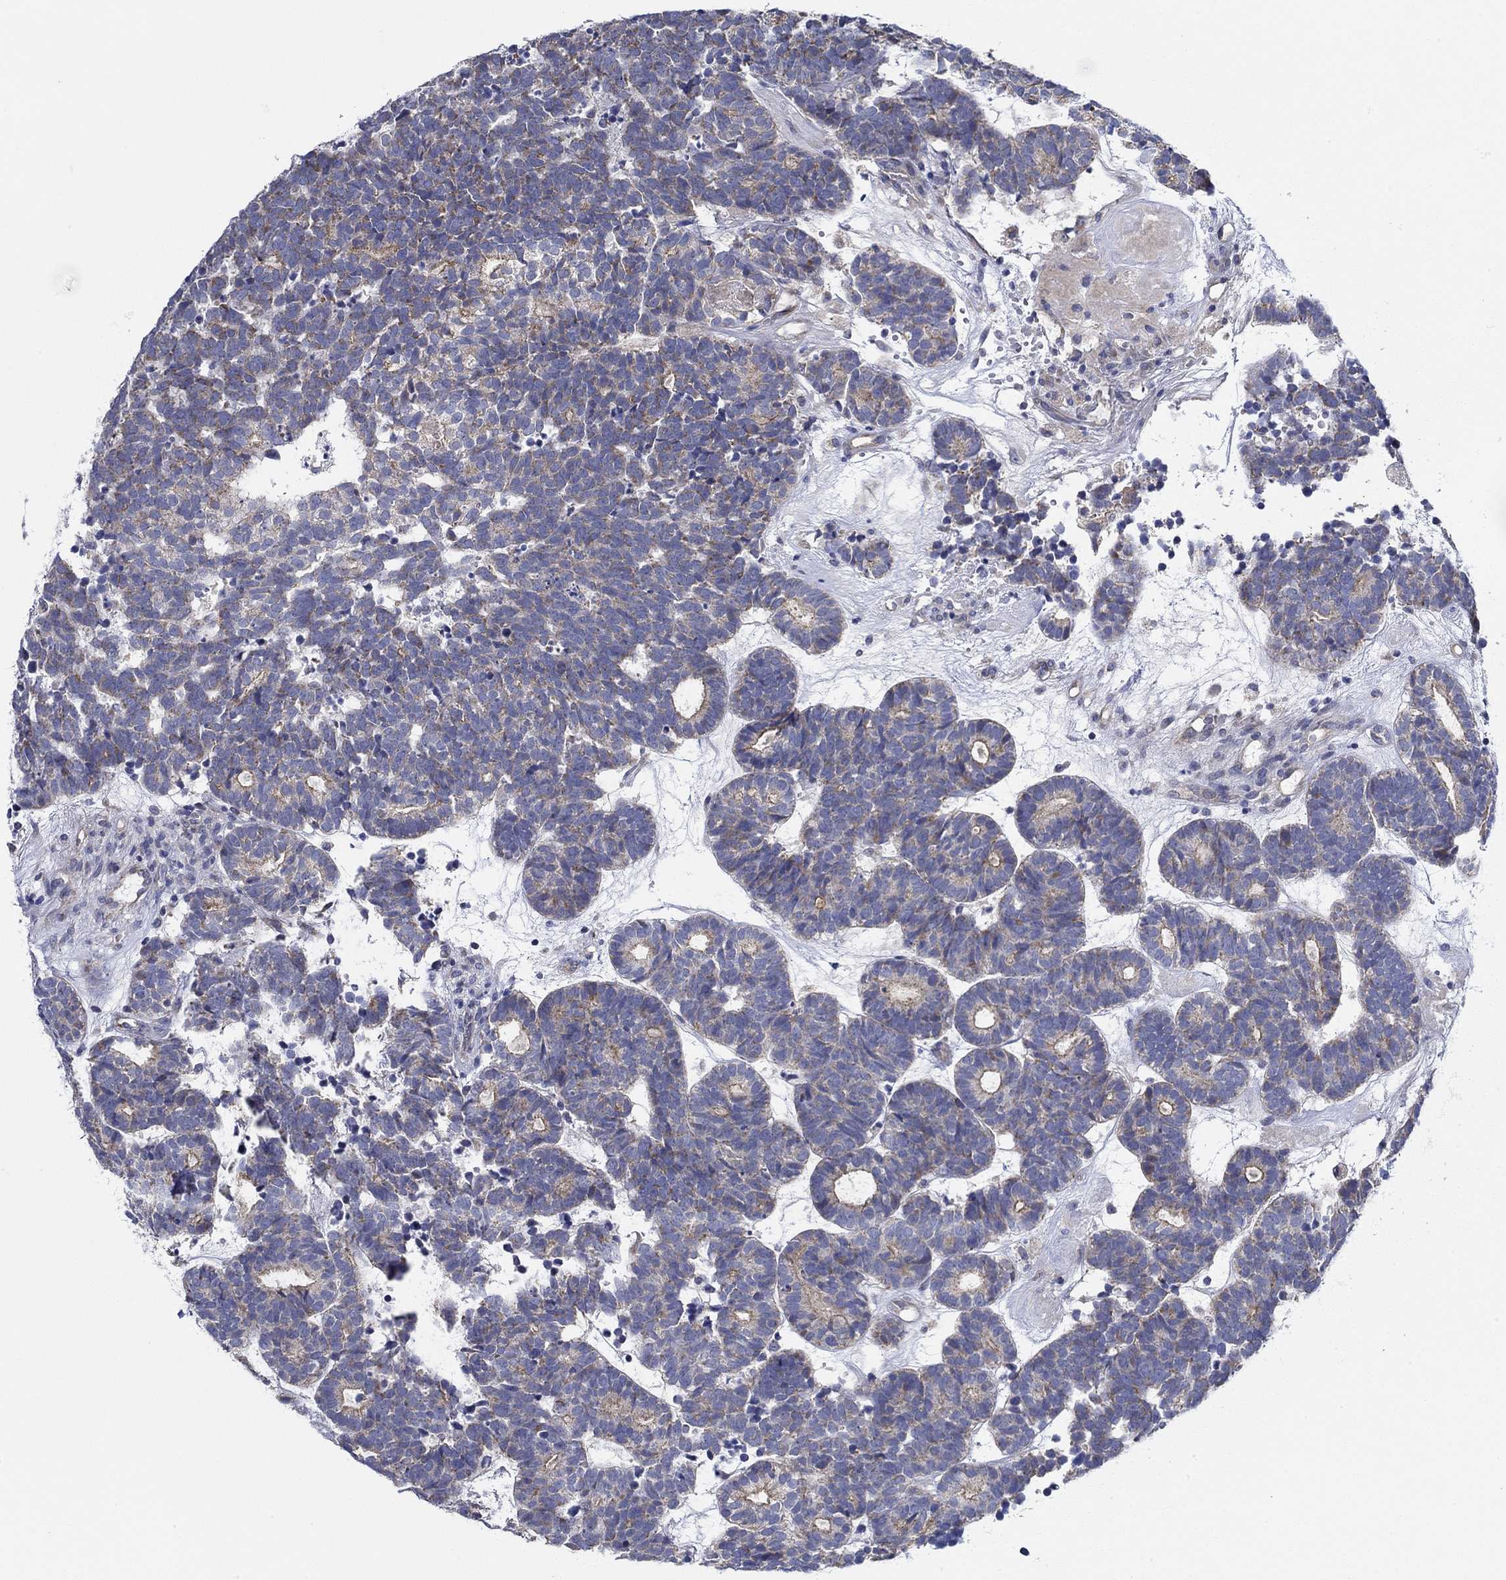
{"staining": {"intensity": "moderate", "quantity": "25%-75%", "location": "cytoplasmic/membranous"}, "tissue": "head and neck cancer", "cell_type": "Tumor cells", "image_type": "cancer", "snomed": [{"axis": "morphology", "description": "Adenocarcinoma, NOS"}, {"axis": "topography", "description": "Head-Neck"}], "caption": "Adenocarcinoma (head and neck) was stained to show a protein in brown. There is medium levels of moderate cytoplasmic/membranous positivity in approximately 25%-75% of tumor cells.", "gene": "CFAP61", "patient": {"sex": "female", "age": 81}}